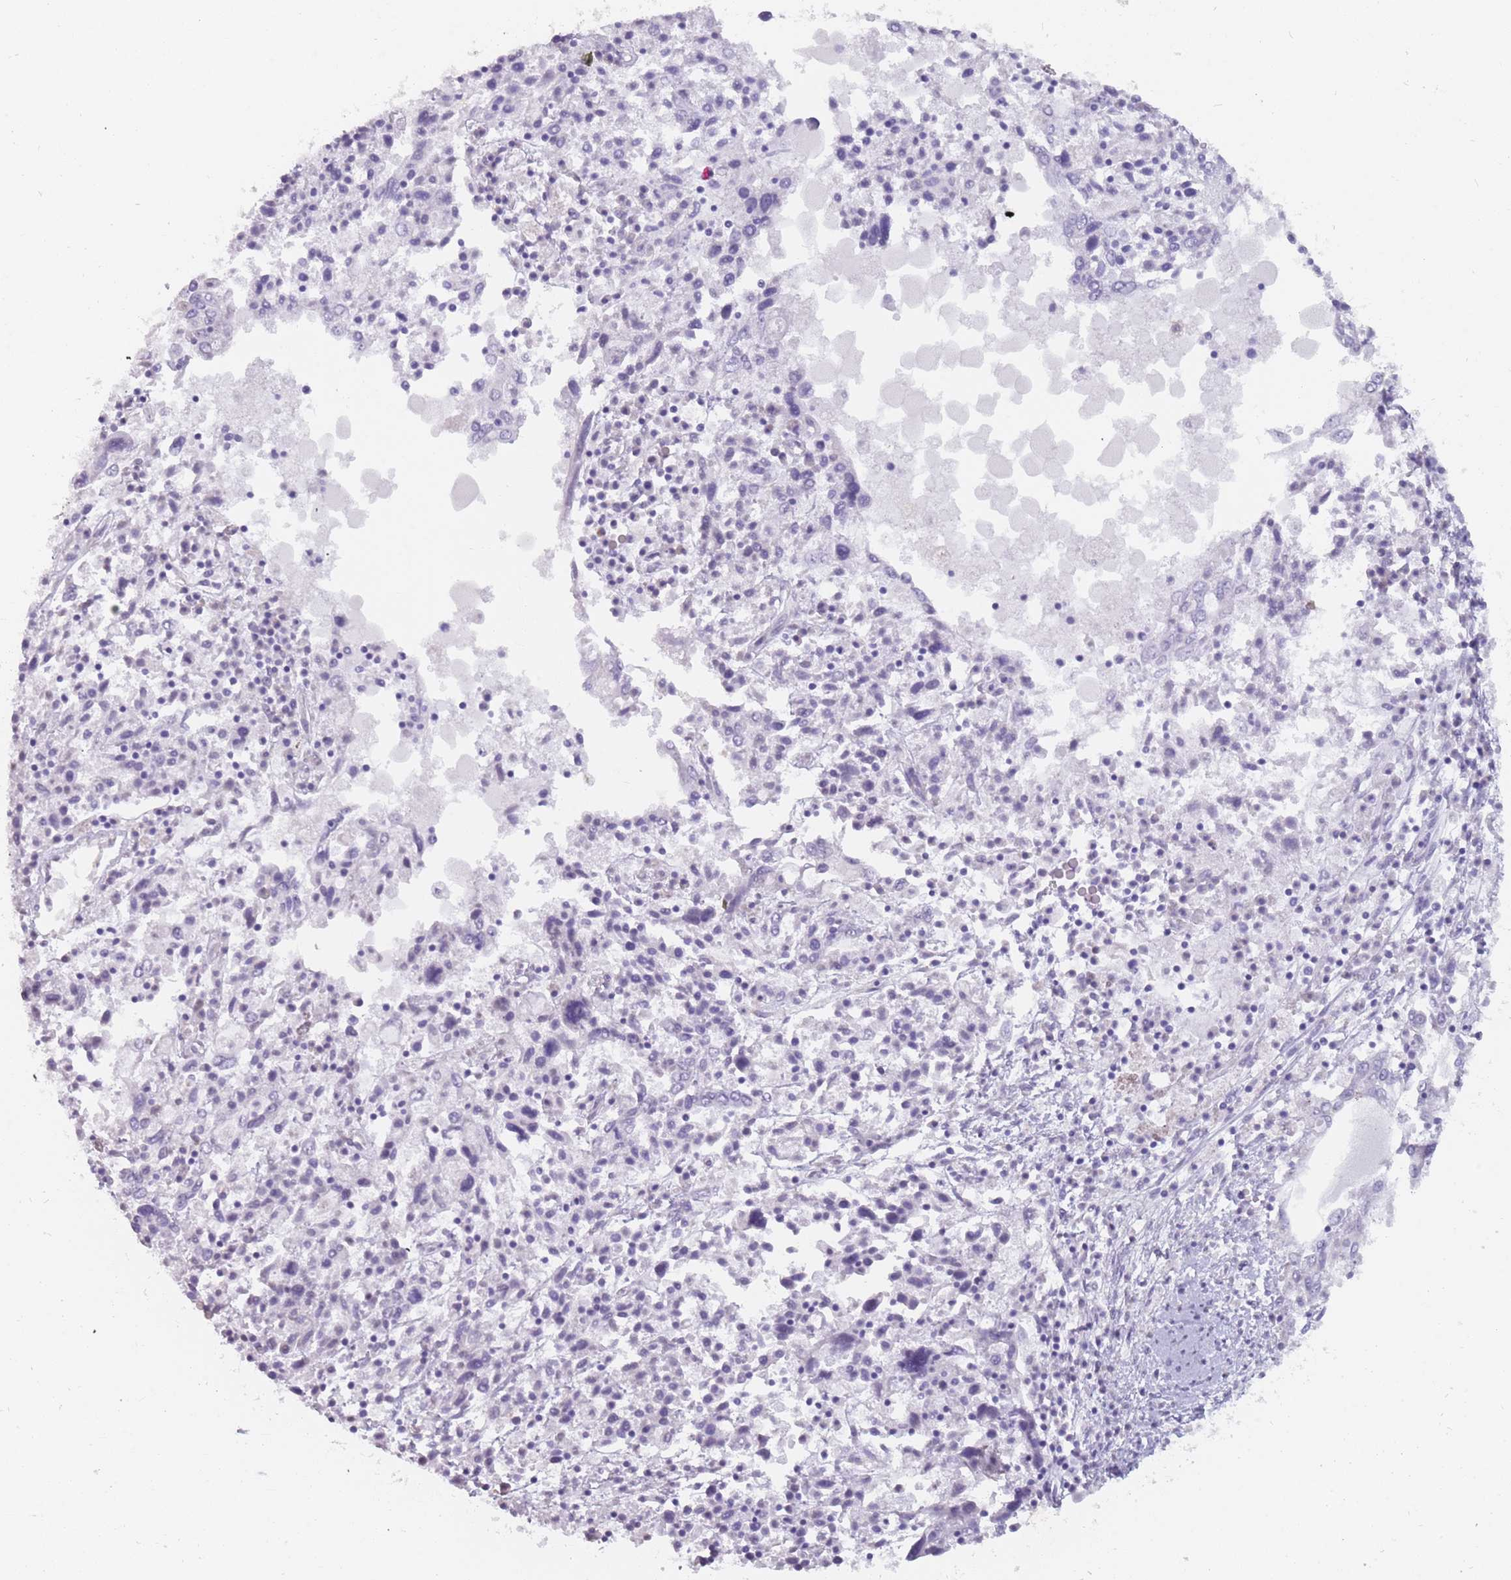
{"staining": {"intensity": "negative", "quantity": "none", "location": "none"}, "tissue": "ovarian cancer", "cell_type": "Tumor cells", "image_type": "cancer", "snomed": [{"axis": "morphology", "description": "Carcinoma, endometroid"}, {"axis": "topography", "description": "Ovary"}], "caption": "Photomicrograph shows no protein positivity in tumor cells of endometroid carcinoma (ovarian) tissue. (DAB immunohistochemistry, high magnification).", "gene": "DDX4", "patient": {"sex": "female", "age": 62}}